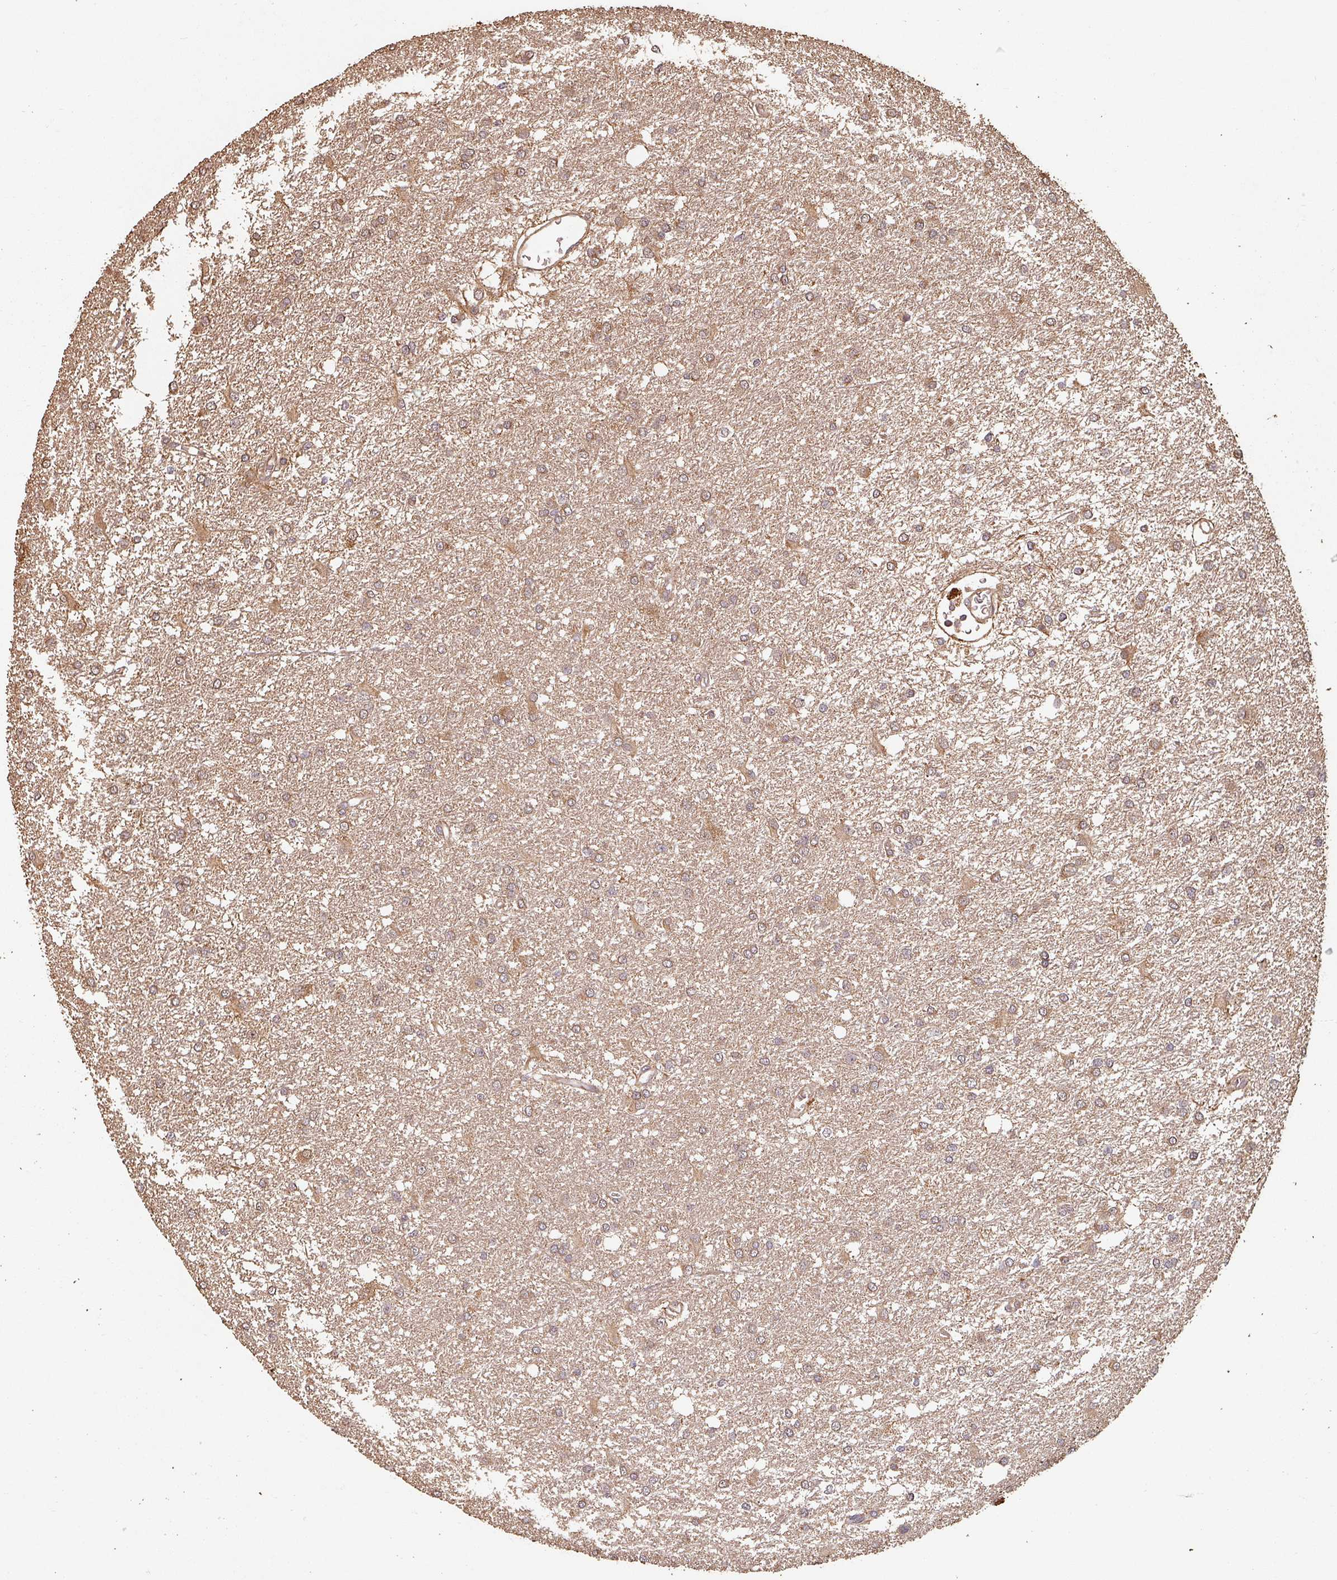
{"staining": {"intensity": "moderate", "quantity": ">75%", "location": "cytoplasmic/membranous"}, "tissue": "glioma", "cell_type": "Tumor cells", "image_type": "cancer", "snomed": [{"axis": "morphology", "description": "Glioma, malignant, High grade"}, {"axis": "topography", "description": "Brain"}], "caption": "Malignant high-grade glioma tissue displays moderate cytoplasmic/membranous expression in about >75% of tumor cells", "gene": "EID1", "patient": {"sex": "female", "age": 50}}